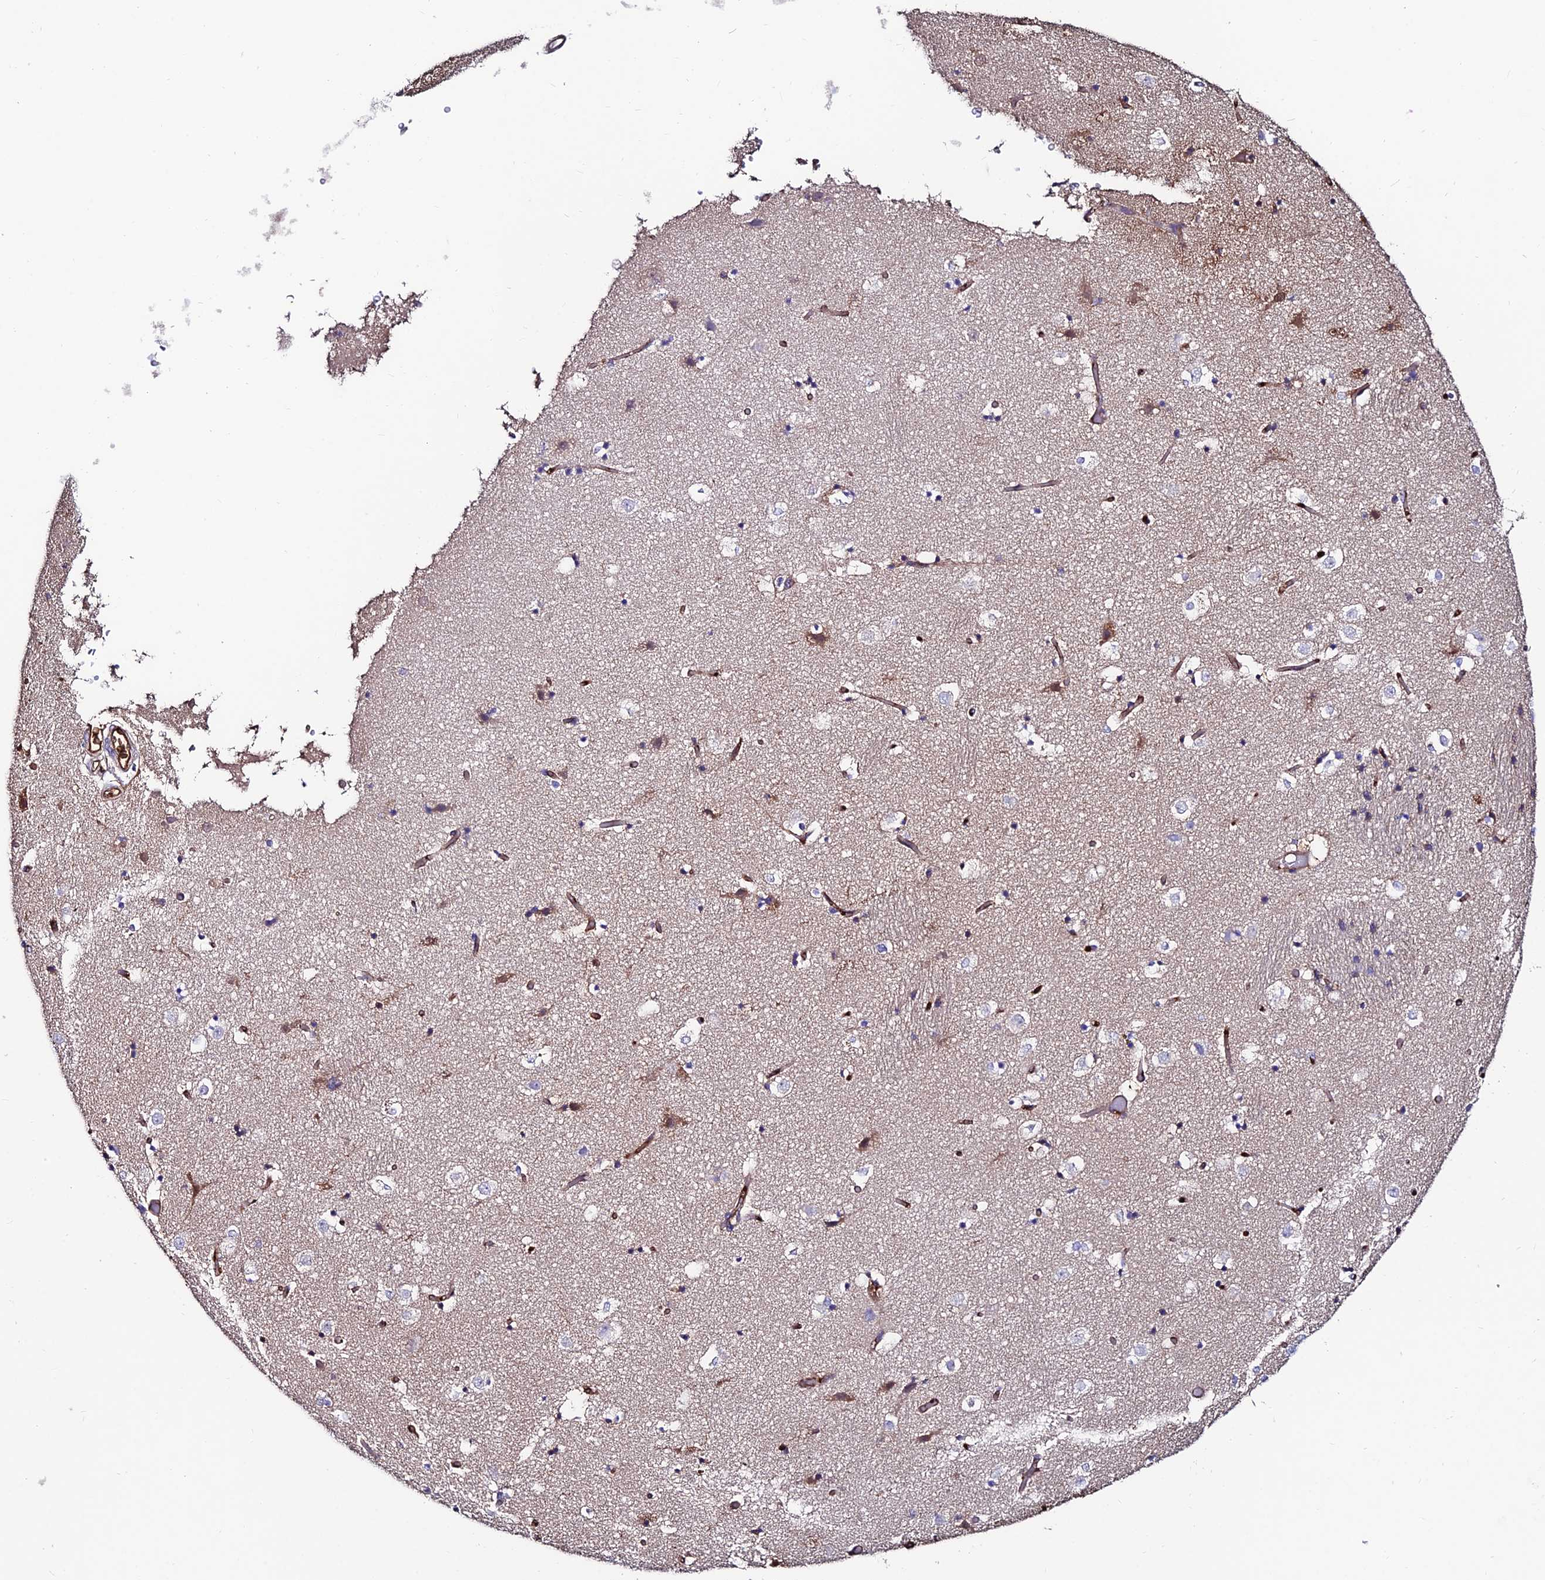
{"staining": {"intensity": "negative", "quantity": "none", "location": "none"}, "tissue": "caudate", "cell_type": "Glial cells", "image_type": "normal", "snomed": [{"axis": "morphology", "description": "Normal tissue, NOS"}, {"axis": "topography", "description": "Lateral ventricle wall"}], "caption": "Caudate stained for a protein using immunohistochemistry shows no staining glial cells.", "gene": "SLC25A16", "patient": {"sex": "female", "age": 52}}